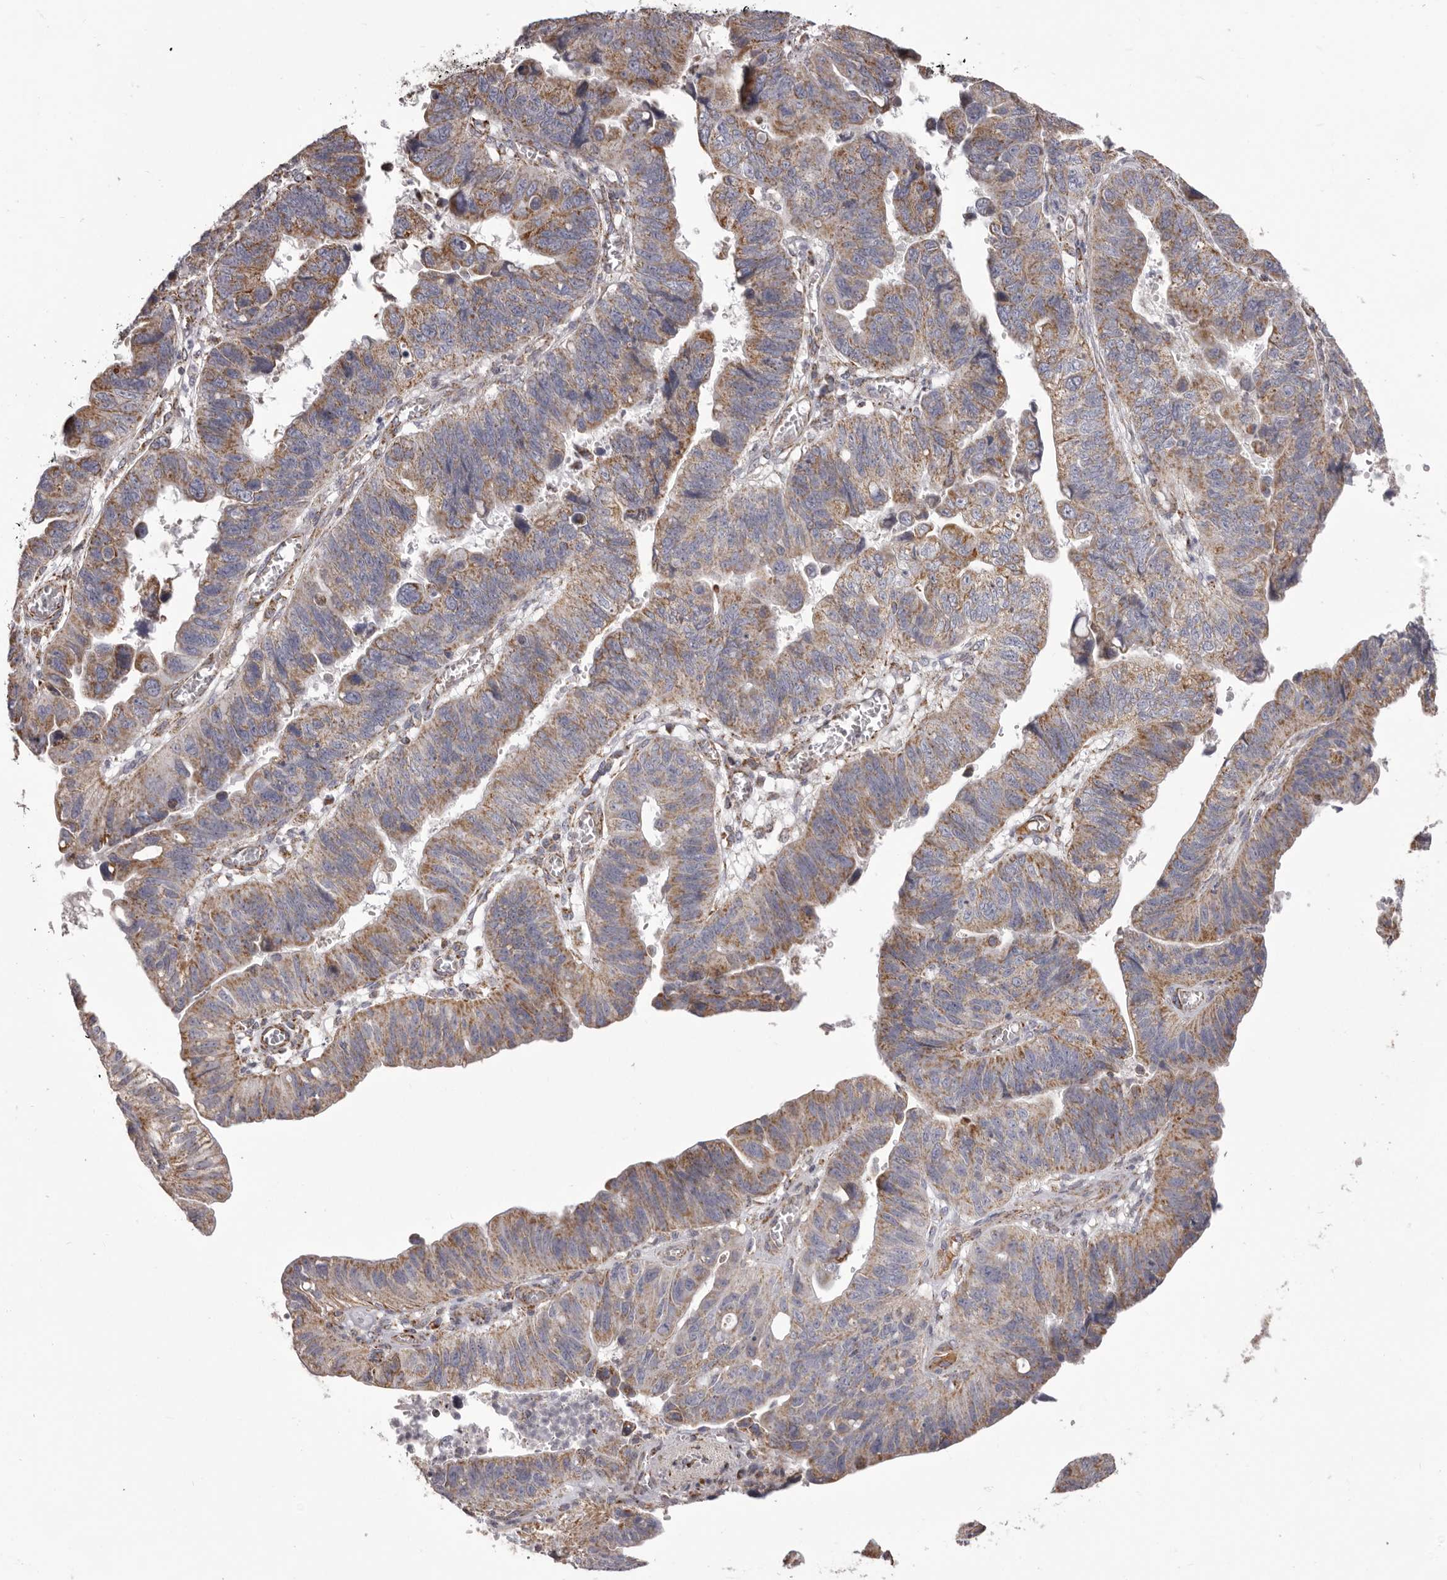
{"staining": {"intensity": "moderate", "quantity": ">75%", "location": "cytoplasmic/membranous"}, "tissue": "stomach cancer", "cell_type": "Tumor cells", "image_type": "cancer", "snomed": [{"axis": "morphology", "description": "Adenocarcinoma, NOS"}, {"axis": "topography", "description": "Stomach"}], "caption": "Immunohistochemistry (IHC) (DAB) staining of stomach cancer (adenocarcinoma) exhibits moderate cytoplasmic/membranous protein expression in approximately >75% of tumor cells. (brown staining indicates protein expression, while blue staining denotes nuclei).", "gene": "CHRM2", "patient": {"sex": "male", "age": 59}}